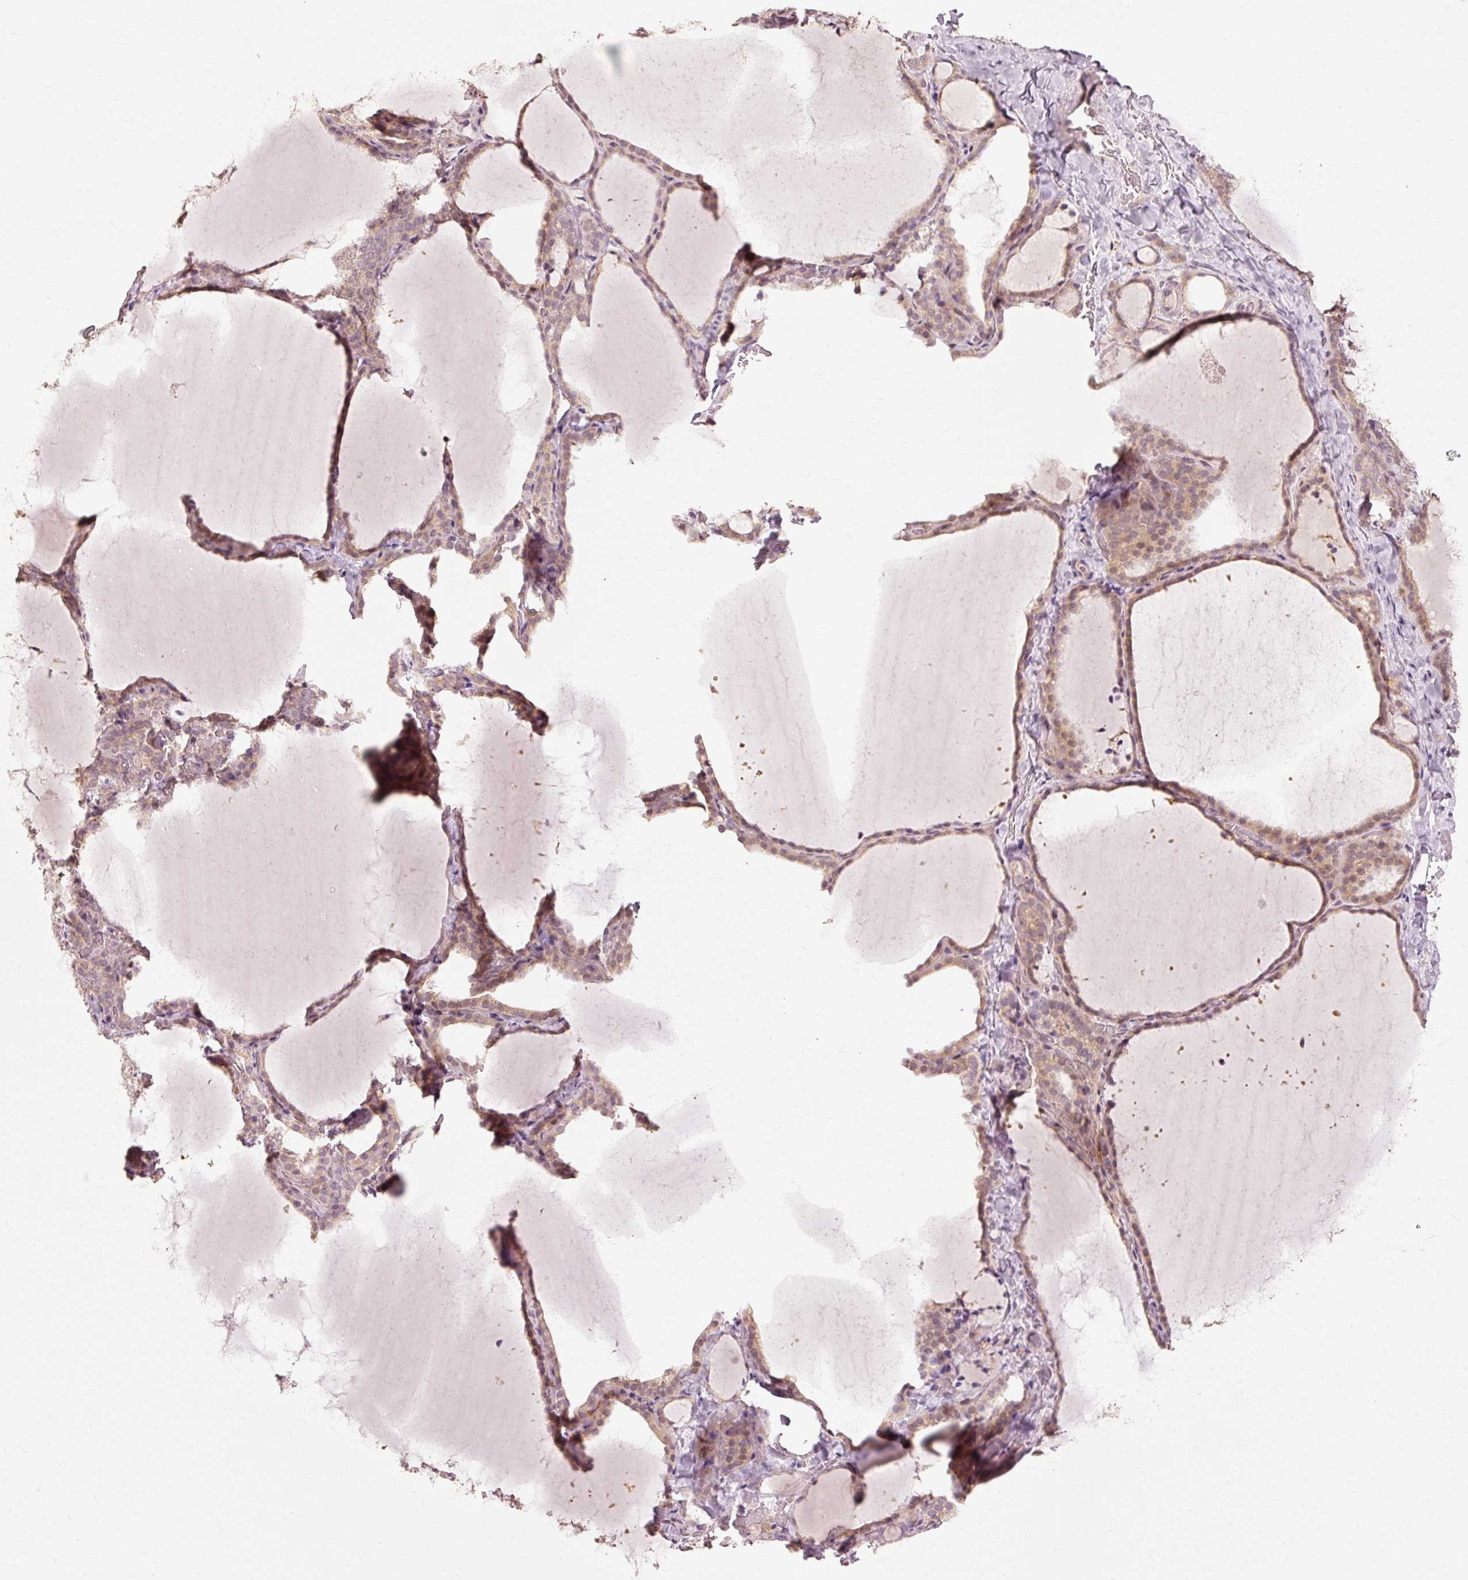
{"staining": {"intensity": "moderate", "quantity": ">75%", "location": "cytoplasmic/membranous"}, "tissue": "thyroid gland", "cell_type": "Glandular cells", "image_type": "normal", "snomed": [{"axis": "morphology", "description": "Normal tissue, NOS"}, {"axis": "topography", "description": "Thyroid gland"}], "caption": "Protein analysis of normal thyroid gland demonstrates moderate cytoplasmic/membranous expression in approximately >75% of glandular cells.", "gene": "RGPD5", "patient": {"sex": "female", "age": 22}}